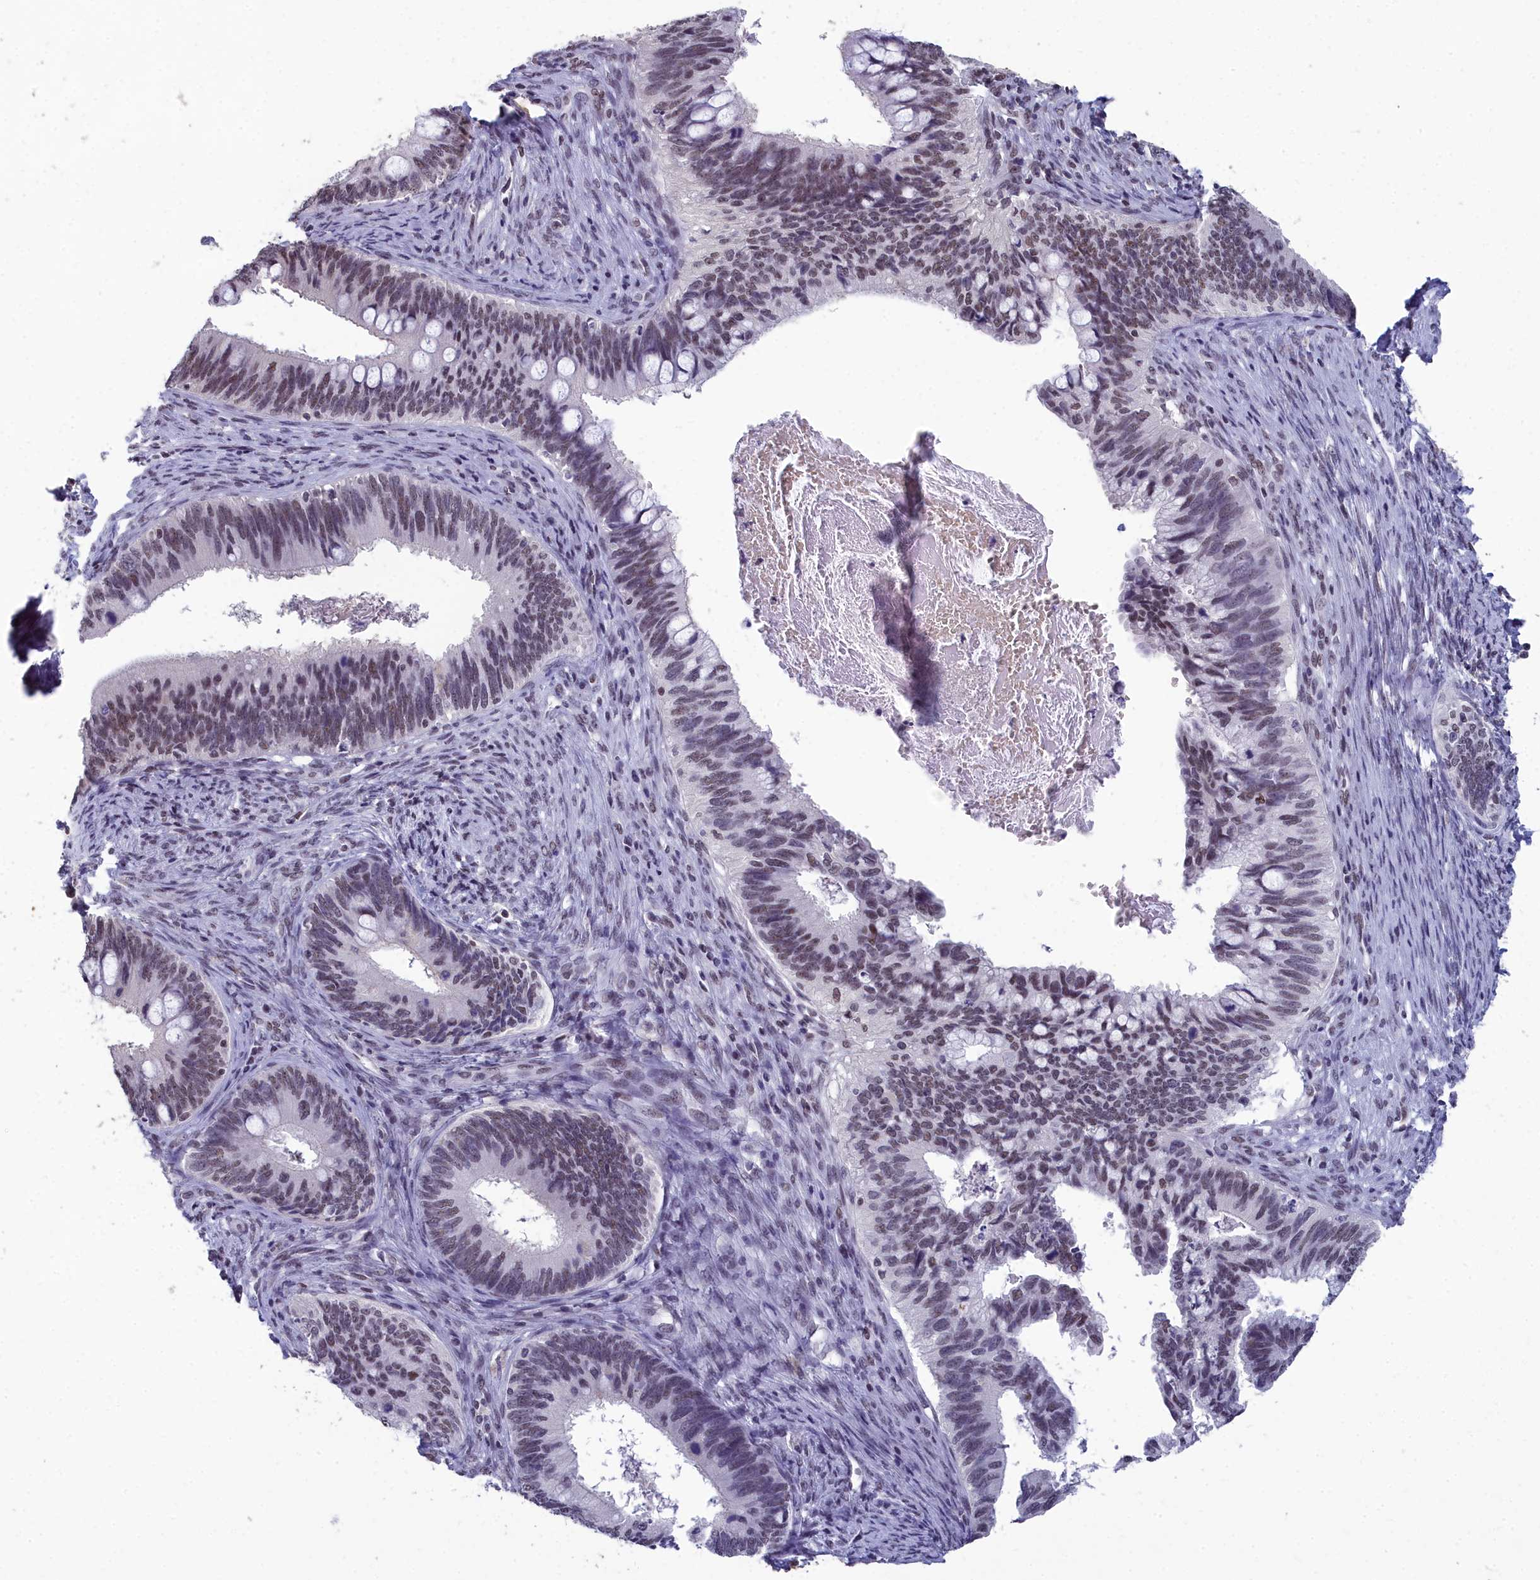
{"staining": {"intensity": "weak", "quantity": "25%-75%", "location": "nuclear"}, "tissue": "cervical cancer", "cell_type": "Tumor cells", "image_type": "cancer", "snomed": [{"axis": "morphology", "description": "Adenocarcinoma, NOS"}, {"axis": "topography", "description": "Cervix"}], "caption": "Protein staining reveals weak nuclear positivity in about 25%-75% of tumor cells in cervical cancer.", "gene": "CCDC97", "patient": {"sex": "female", "age": 42}}